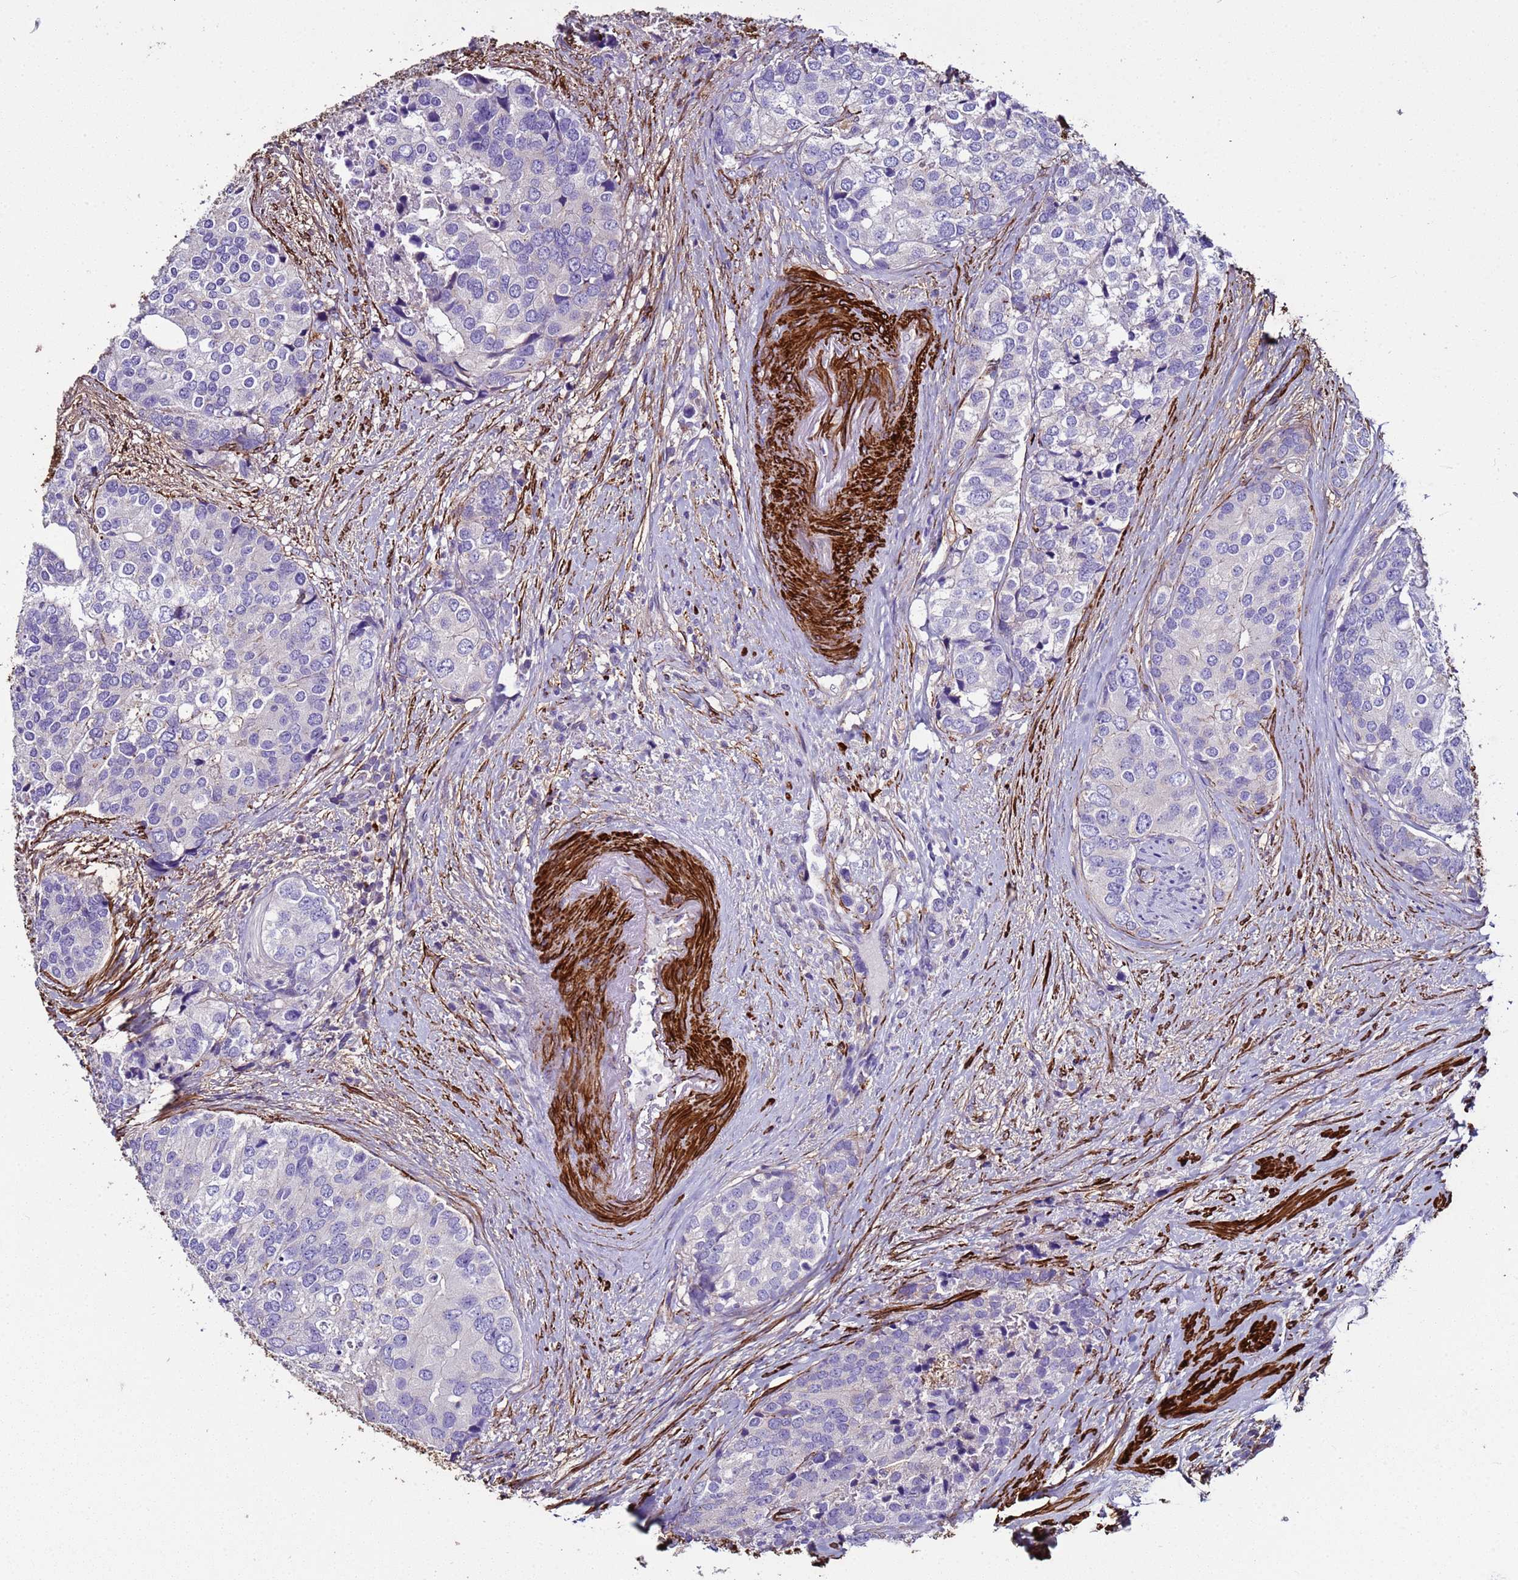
{"staining": {"intensity": "negative", "quantity": "none", "location": "none"}, "tissue": "prostate cancer", "cell_type": "Tumor cells", "image_type": "cancer", "snomed": [{"axis": "morphology", "description": "Adenocarcinoma, High grade"}, {"axis": "topography", "description": "Prostate"}], "caption": "Tumor cells show no significant positivity in adenocarcinoma (high-grade) (prostate). (DAB (3,3'-diaminobenzidine) immunohistochemistry, high magnification).", "gene": "RABL2B", "patient": {"sex": "male", "age": 62}}